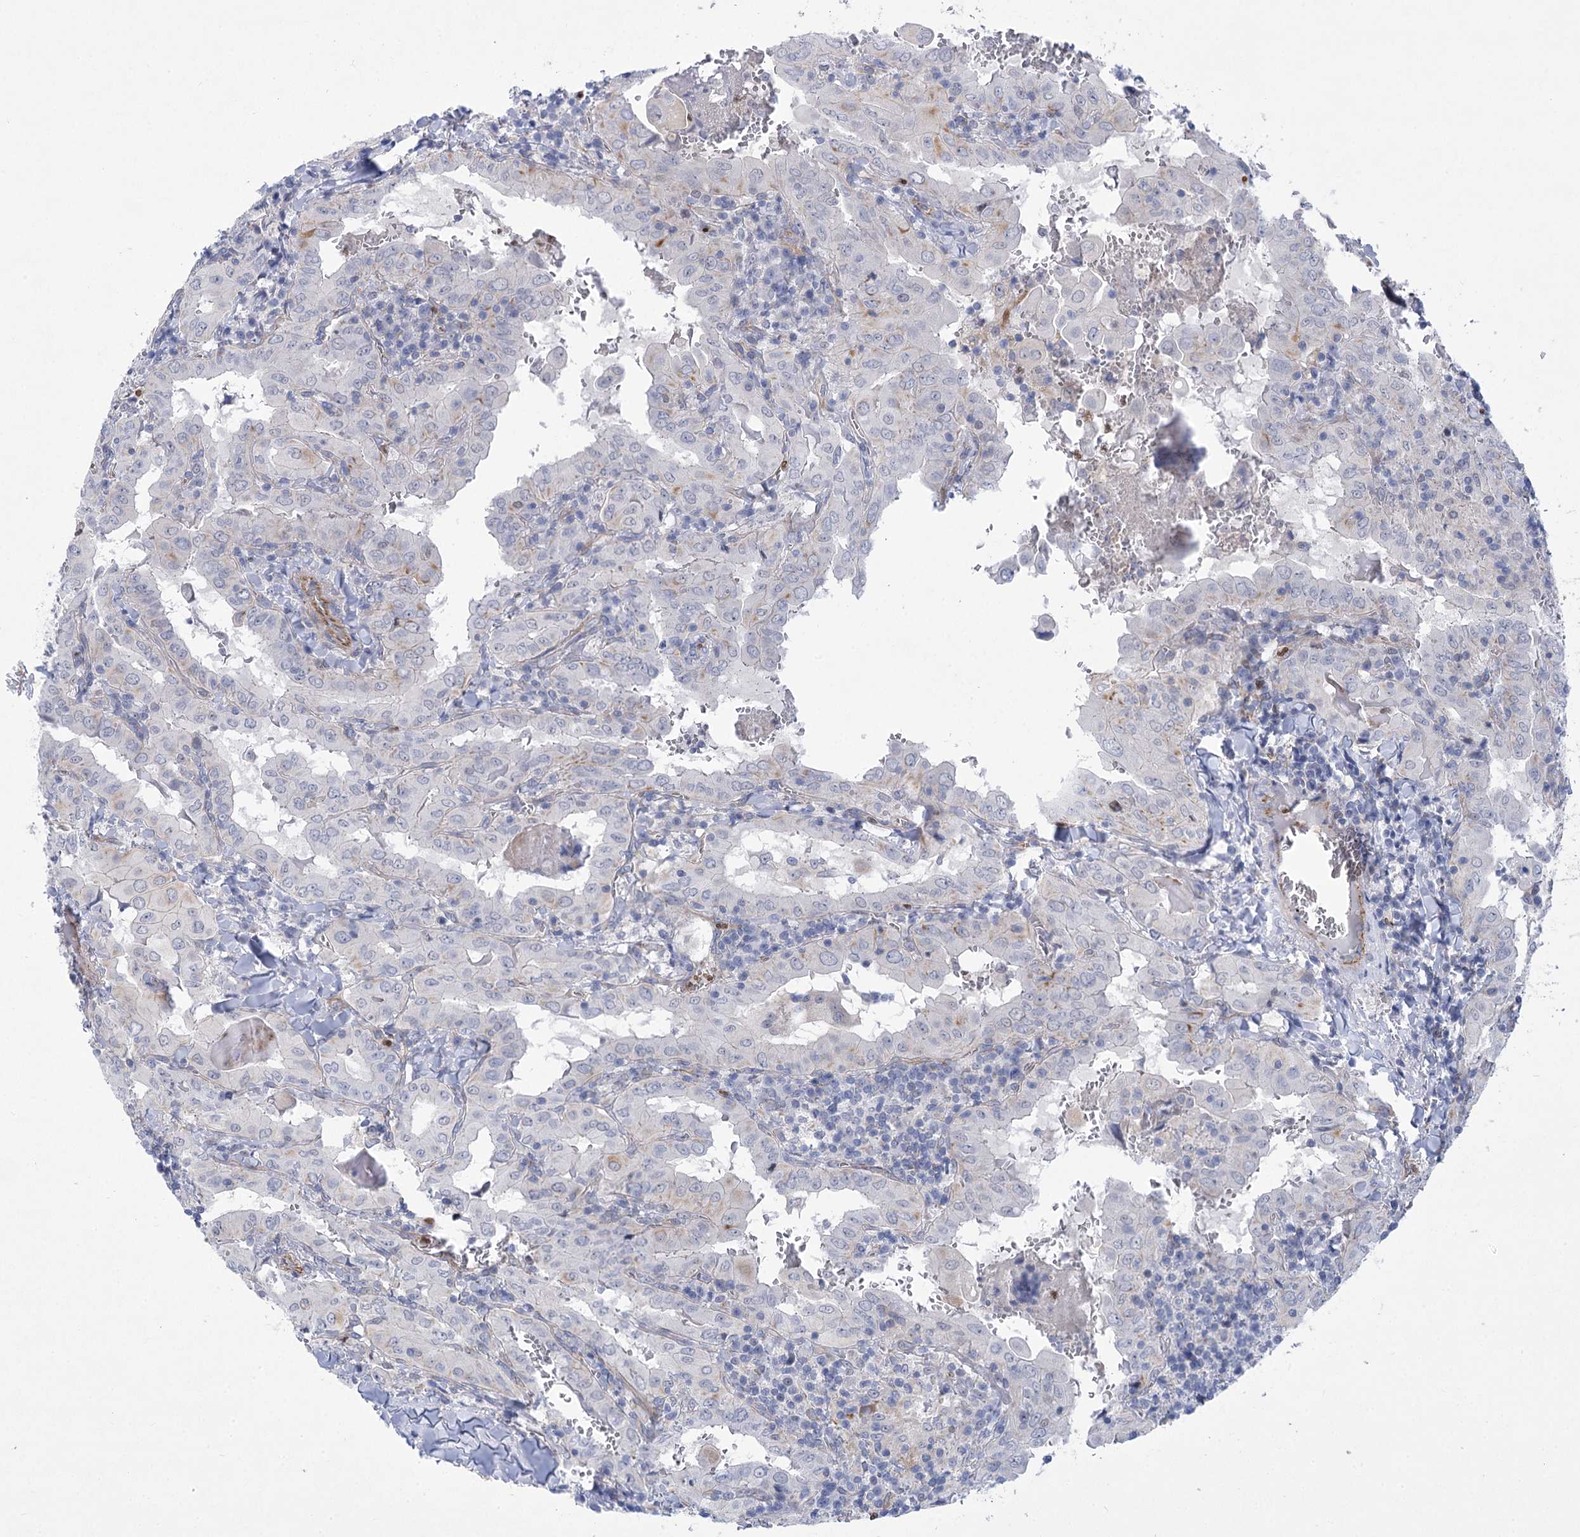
{"staining": {"intensity": "negative", "quantity": "none", "location": "none"}, "tissue": "thyroid cancer", "cell_type": "Tumor cells", "image_type": "cancer", "snomed": [{"axis": "morphology", "description": "Papillary adenocarcinoma, NOS"}, {"axis": "topography", "description": "Thyroid gland"}], "caption": "Tumor cells show no significant protein positivity in thyroid cancer.", "gene": "THAP6", "patient": {"sex": "female", "age": 72}}